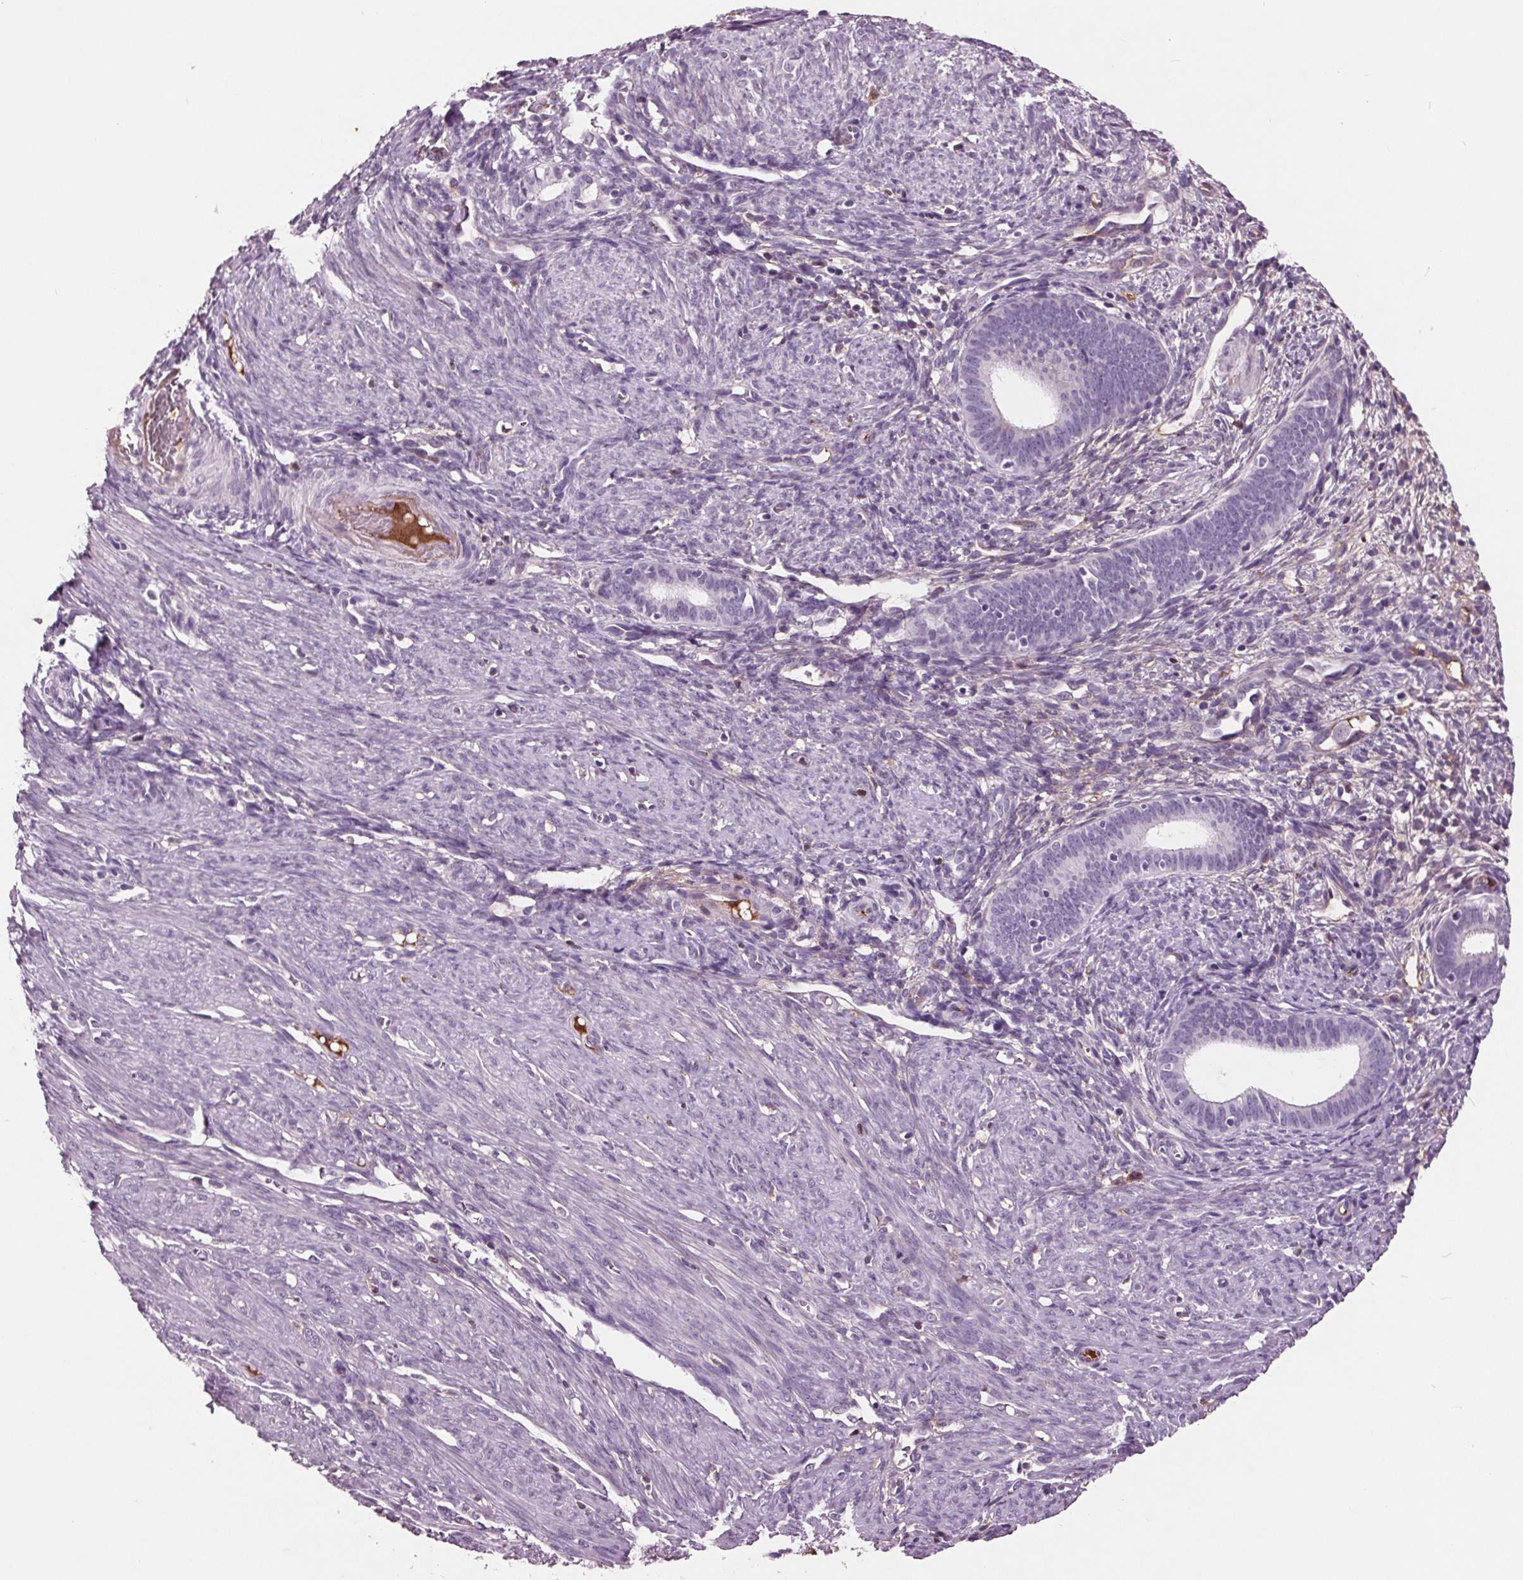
{"staining": {"intensity": "negative", "quantity": "none", "location": "none"}, "tissue": "endometrial cancer", "cell_type": "Tumor cells", "image_type": "cancer", "snomed": [{"axis": "morphology", "description": "Adenocarcinoma, NOS"}, {"axis": "topography", "description": "Endometrium"}], "caption": "Tumor cells are negative for brown protein staining in endometrial adenocarcinoma.", "gene": "C6", "patient": {"sex": "female", "age": 51}}